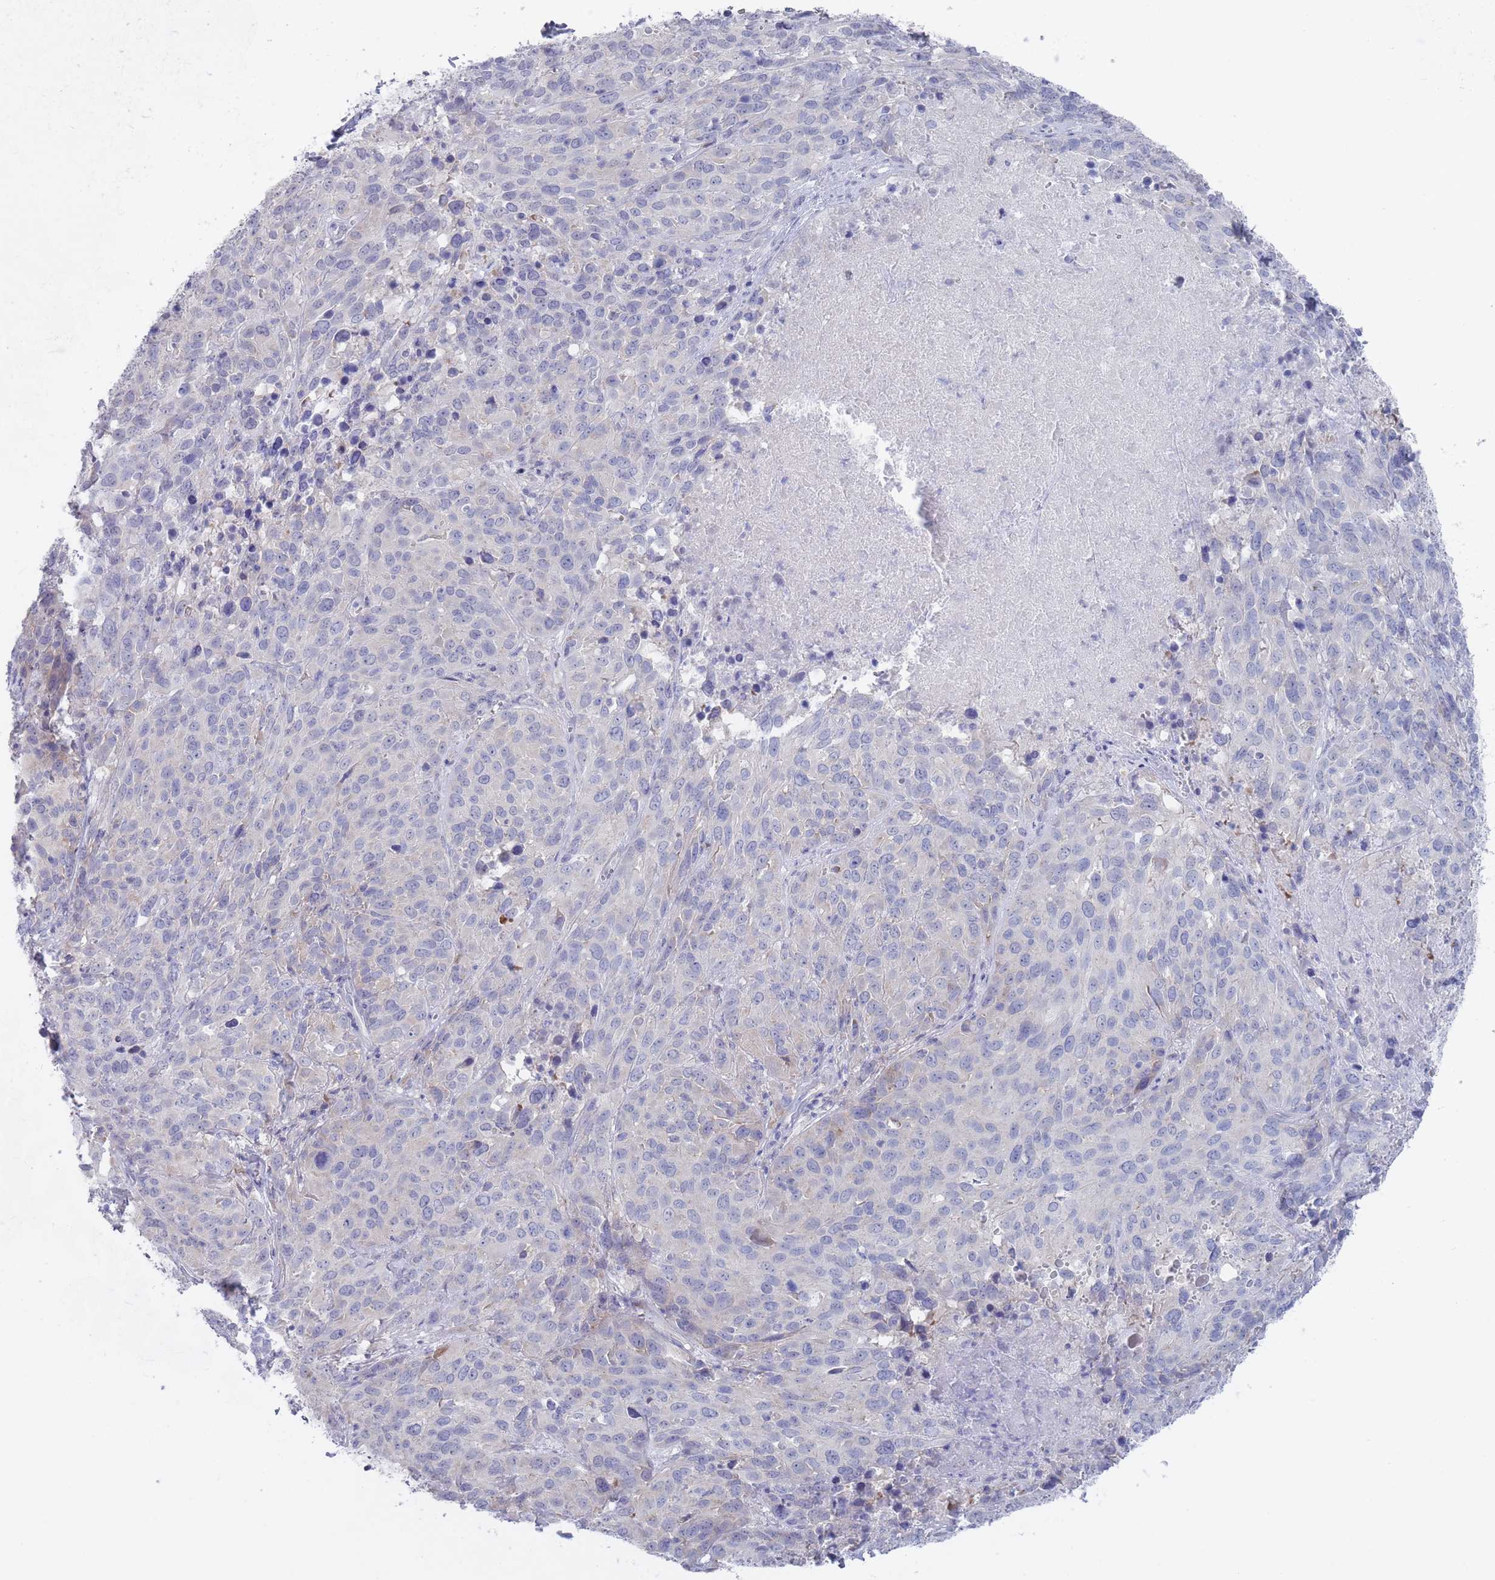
{"staining": {"intensity": "negative", "quantity": "none", "location": "none"}, "tissue": "cervical cancer", "cell_type": "Tumor cells", "image_type": "cancer", "snomed": [{"axis": "morphology", "description": "Squamous cell carcinoma, NOS"}, {"axis": "topography", "description": "Cervix"}], "caption": "This is a image of IHC staining of cervical squamous cell carcinoma, which shows no staining in tumor cells. (Stains: DAB (3,3'-diaminobenzidine) IHC with hematoxylin counter stain, Microscopy: brightfield microscopy at high magnification).", "gene": "PIGU", "patient": {"sex": "female", "age": 51}}